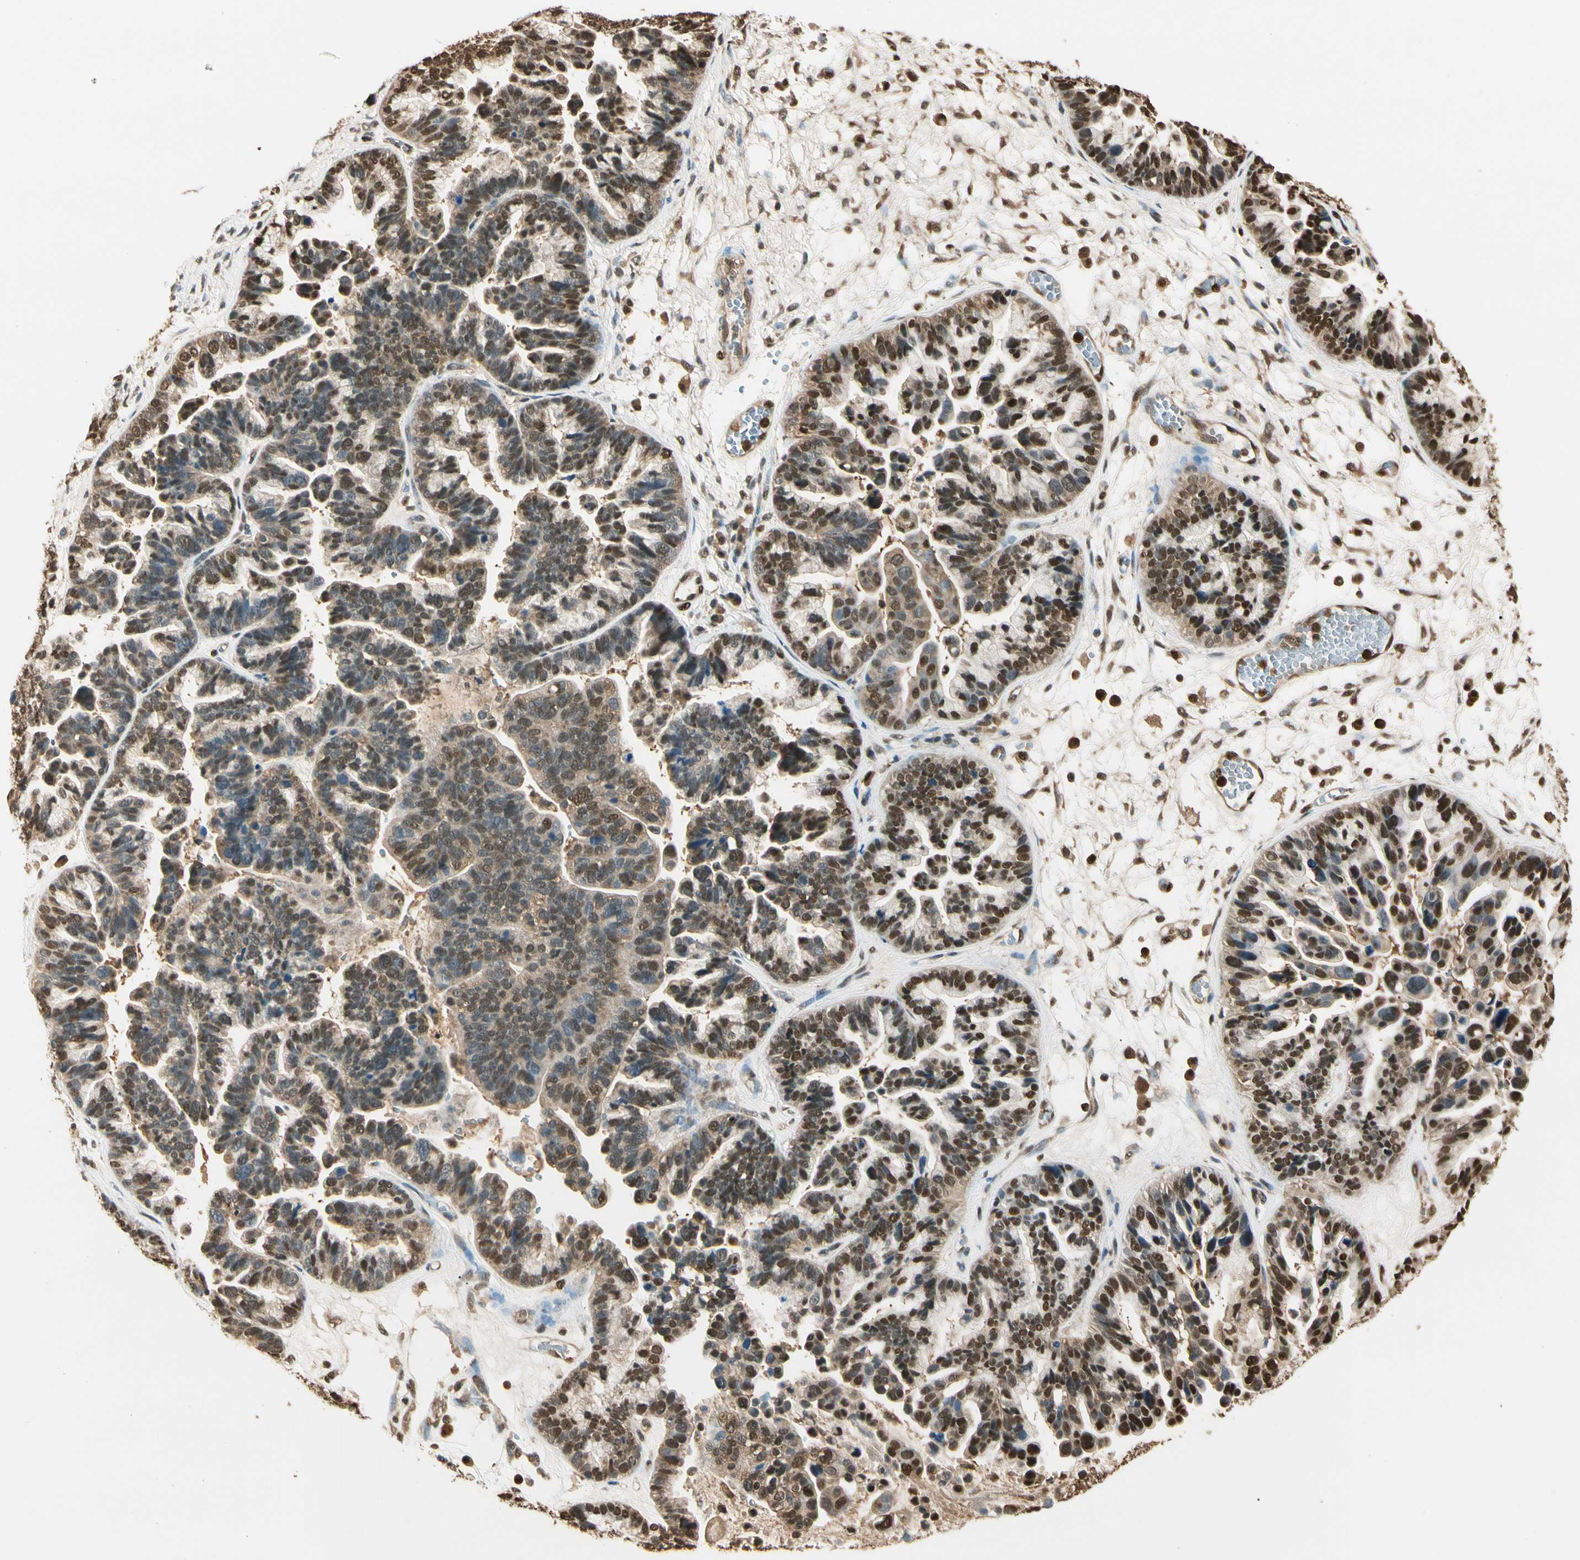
{"staining": {"intensity": "moderate", "quantity": "25%-75%", "location": "cytoplasmic/membranous,nuclear"}, "tissue": "ovarian cancer", "cell_type": "Tumor cells", "image_type": "cancer", "snomed": [{"axis": "morphology", "description": "Cystadenocarcinoma, serous, NOS"}, {"axis": "topography", "description": "Ovary"}], "caption": "The immunohistochemical stain highlights moderate cytoplasmic/membranous and nuclear positivity in tumor cells of ovarian cancer (serous cystadenocarcinoma) tissue.", "gene": "PNCK", "patient": {"sex": "female", "age": 56}}